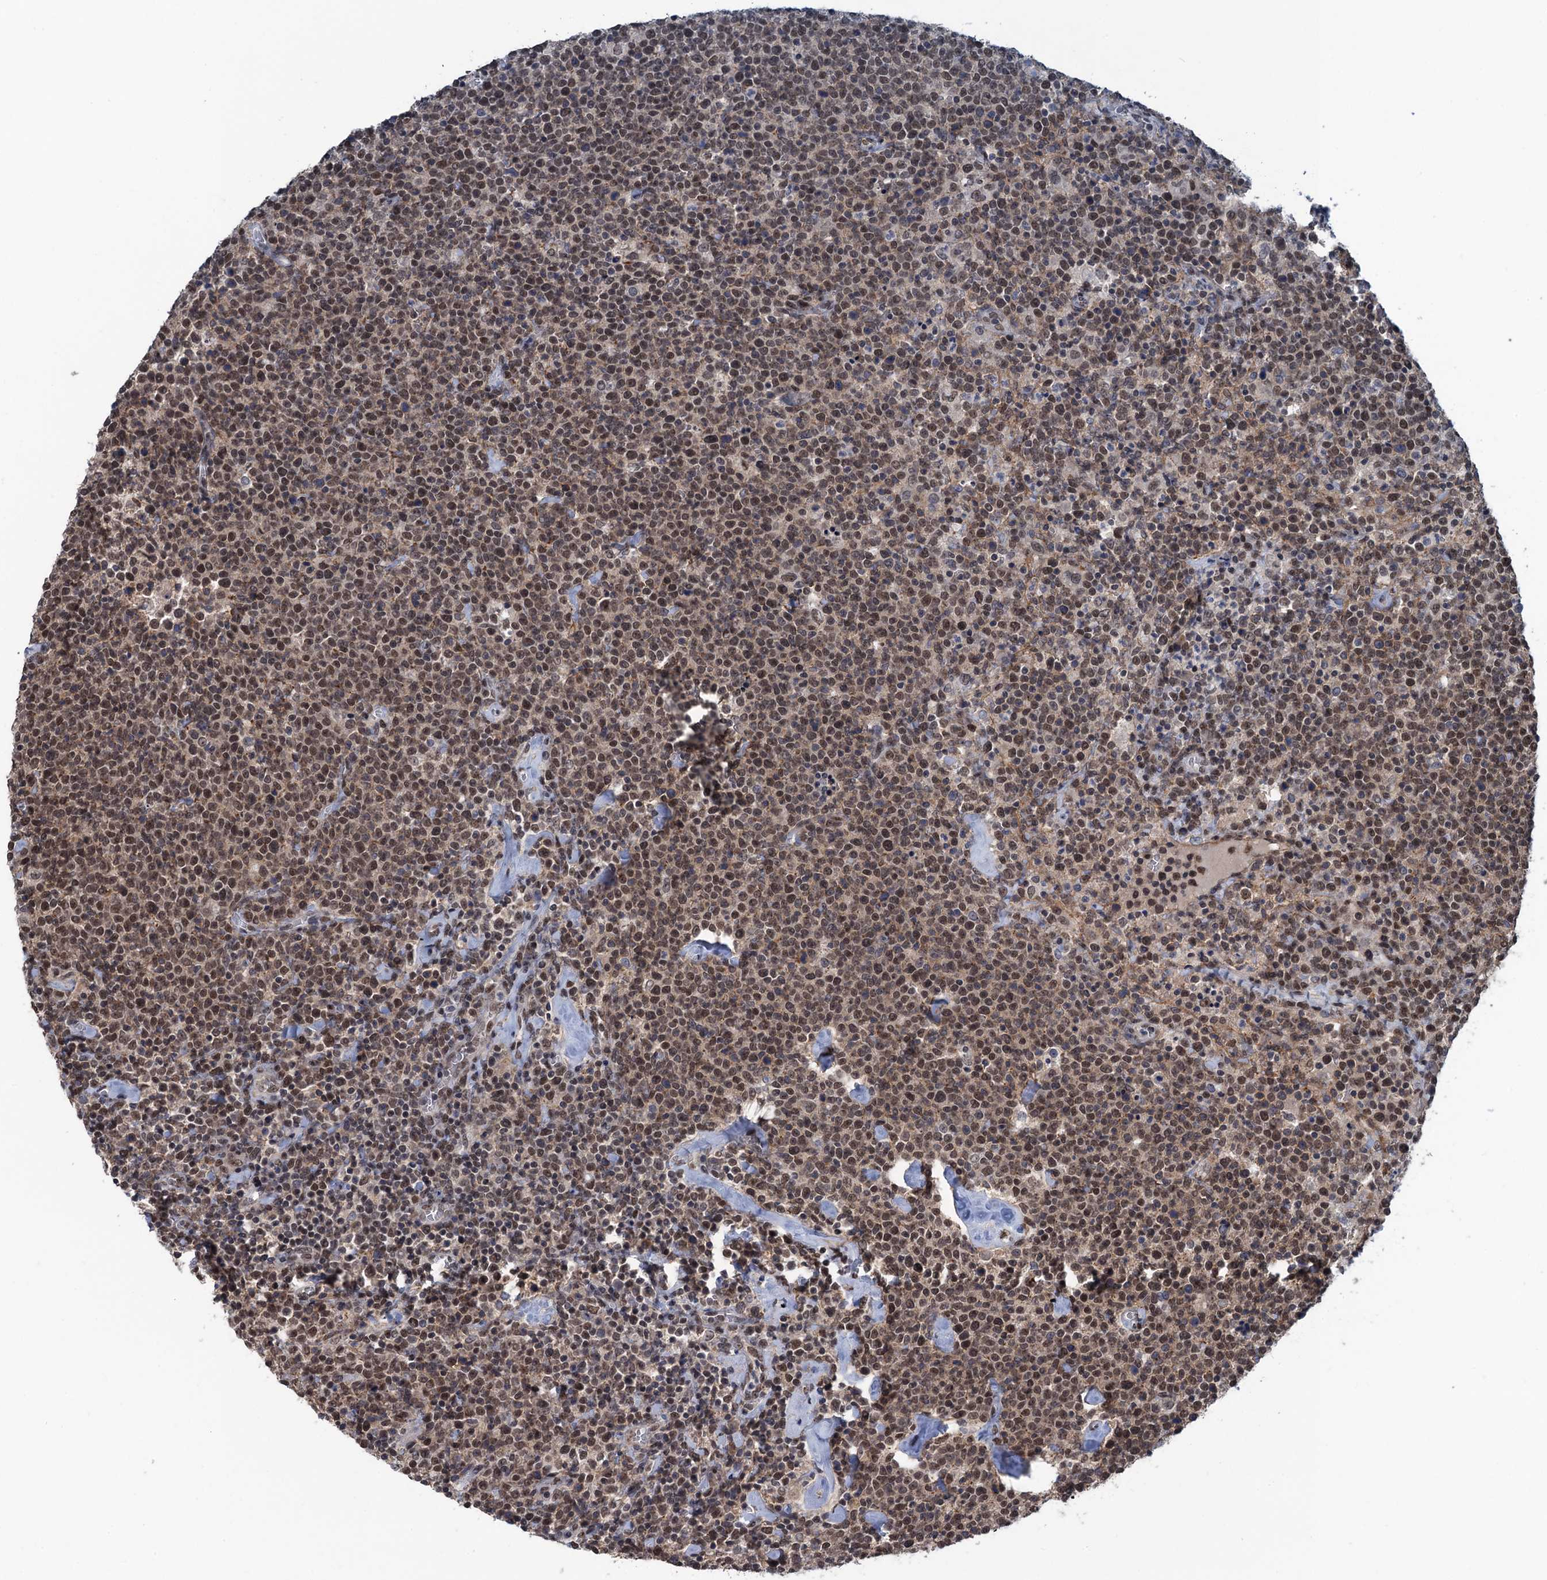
{"staining": {"intensity": "moderate", "quantity": ">75%", "location": "nuclear"}, "tissue": "lymphoma", "cell_type": "Tumor cells", "image_type": "cancer", "snomed": [{"axis": "morphology", "description": "Malignant lymphoma, non-Hodgkin's type, High grade"}, {"axis": "topography", "description": "Lymph node"}], "caption": "The micrograph shows immunohistochemical staining of lymphoma. There is moderate nuclear positivity is present in approximately >75% of tumor cells.", "gene": "SAE1", "patient": {"sex": "male", "age": 61}}